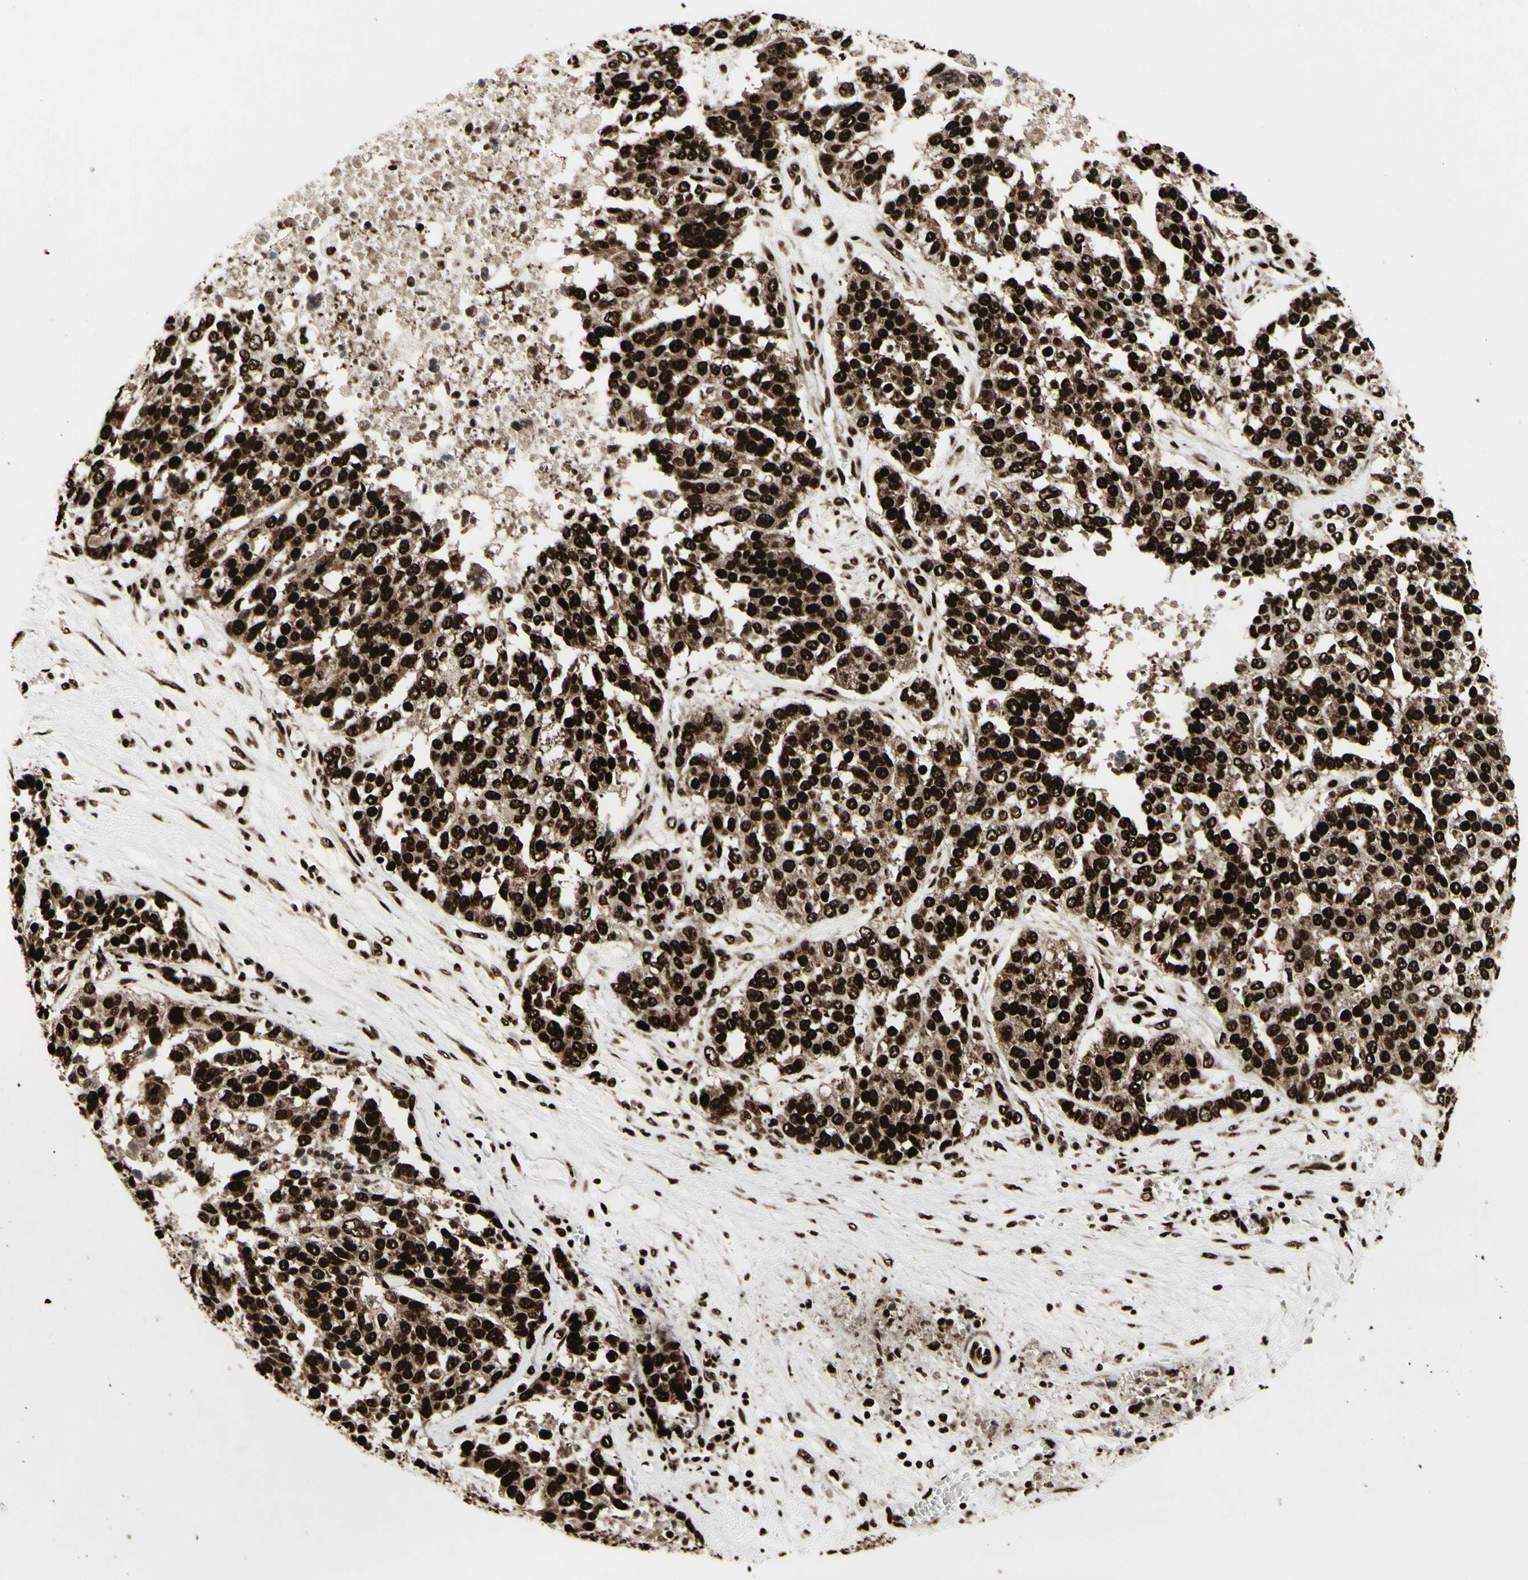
{"staining": {"intensity": "strong", "quantity": ">75%", "location": "cytoplasmic/membranous,nuclear"}, "tissue": "ovarian cancer", "cell_type": "Tumor cells", "image_type": "cancer", "snomed": [{"axis": "morphology", "description": "Cystadenocarcinoma, serous, NOS"}, {"axis": "topography", "description": "Ovary"}], "caption": "Human ovarian serous cystadenocarcinoma stained for a protein (brown) demonstrates strong cytoplasmic/membranous and nuclear positive positivity in about >75% of tumor cells.", "gene": "U2AF2", "patient": {"sex": "female", "age": 44}}